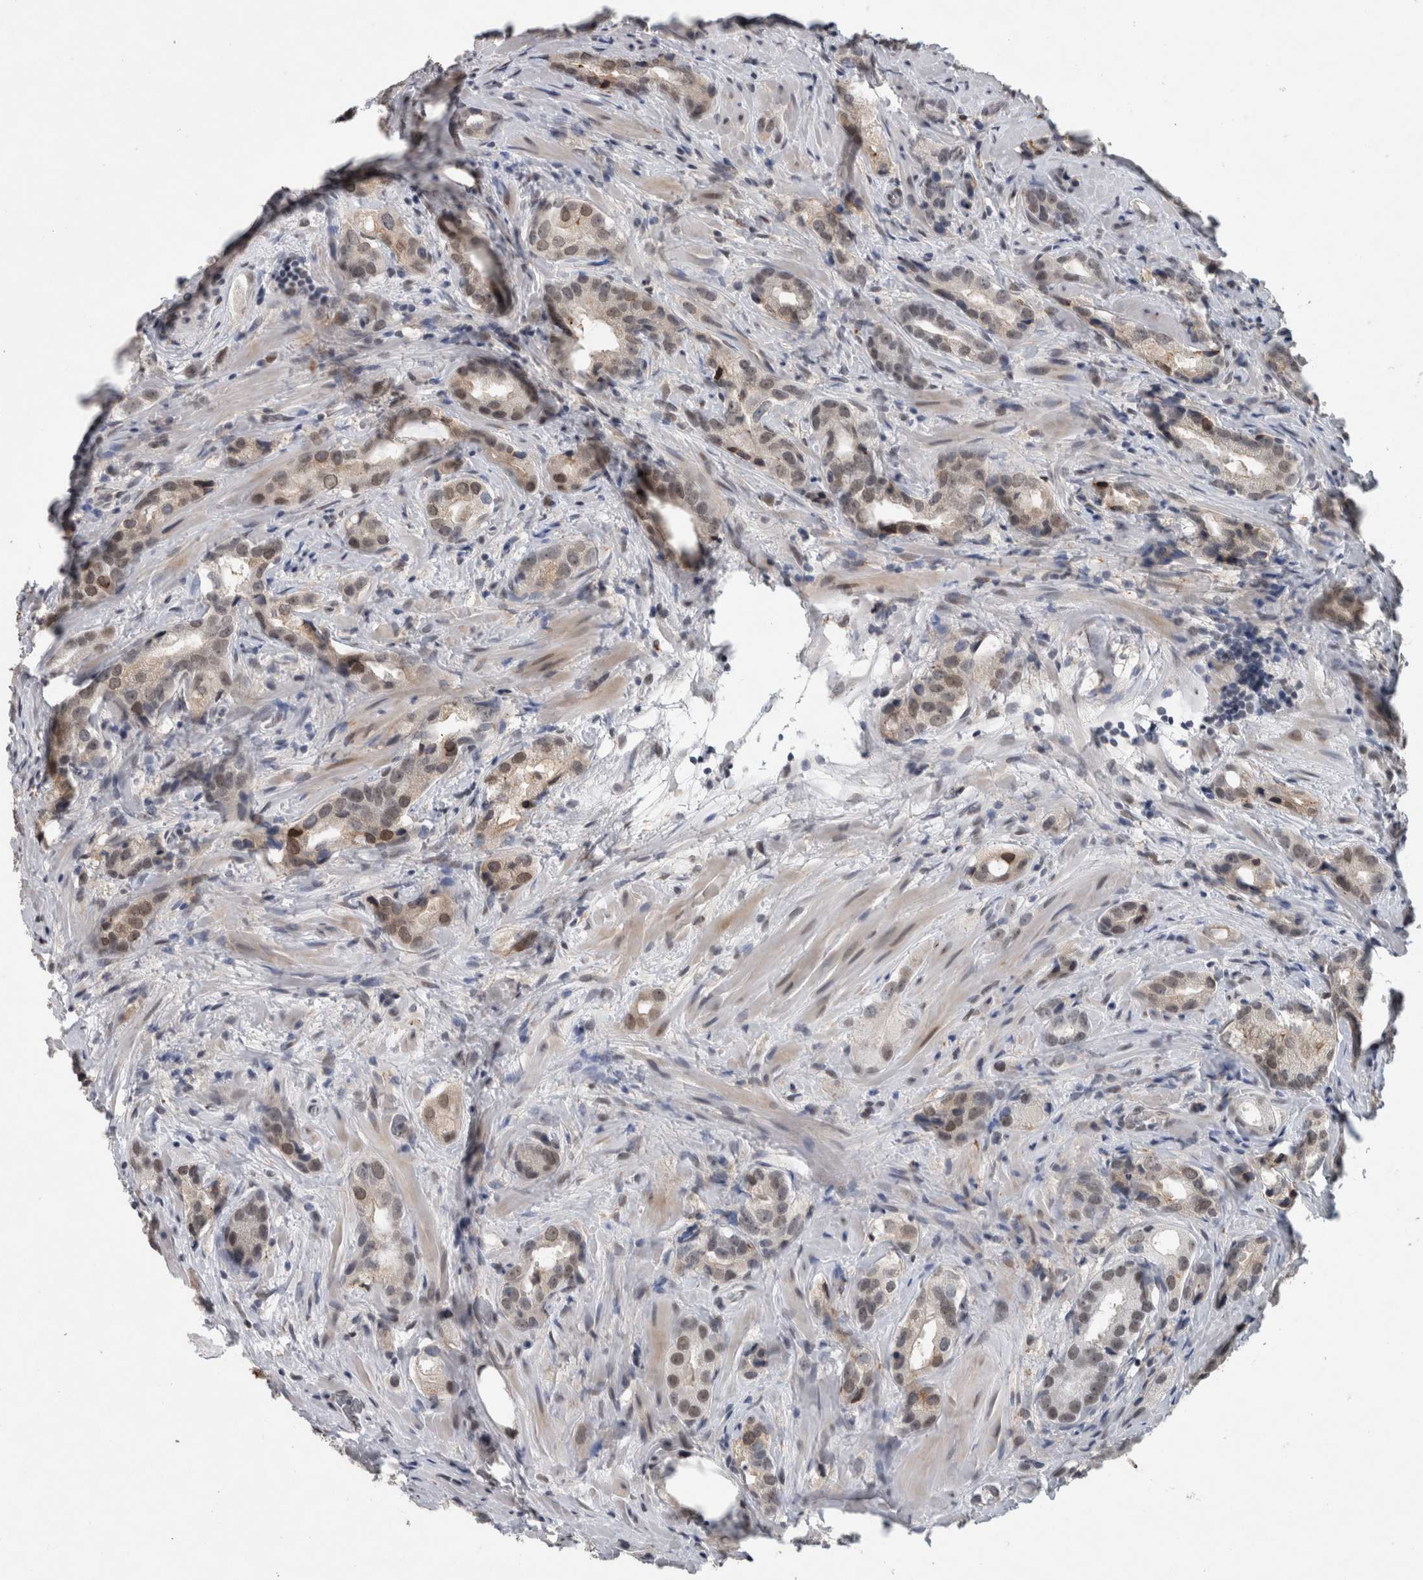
{"staining": {"intensity": "moderate", "quantity": "<25%", "location": "nuclear"}, "tissue": "prostate cancer", "cell_type": "Tumor cells", "image_type": "cancer", "snomed": [{"axis": "morphology", "description": "Adenocarcinoma, High grade"}, {"axis": "topography", "description": "Prostate"}], "caption": "Protein expression analysis of human prostate cancer (adenocarcinoma (high-grade)) reveals moderate nuclear expression in approximately <25% of tumor cells. Ihc stains the protein in brown and the nuclei are stained blue.", "gene": "PRXL2A", "patient": {"sex": "male", "age": 63}}